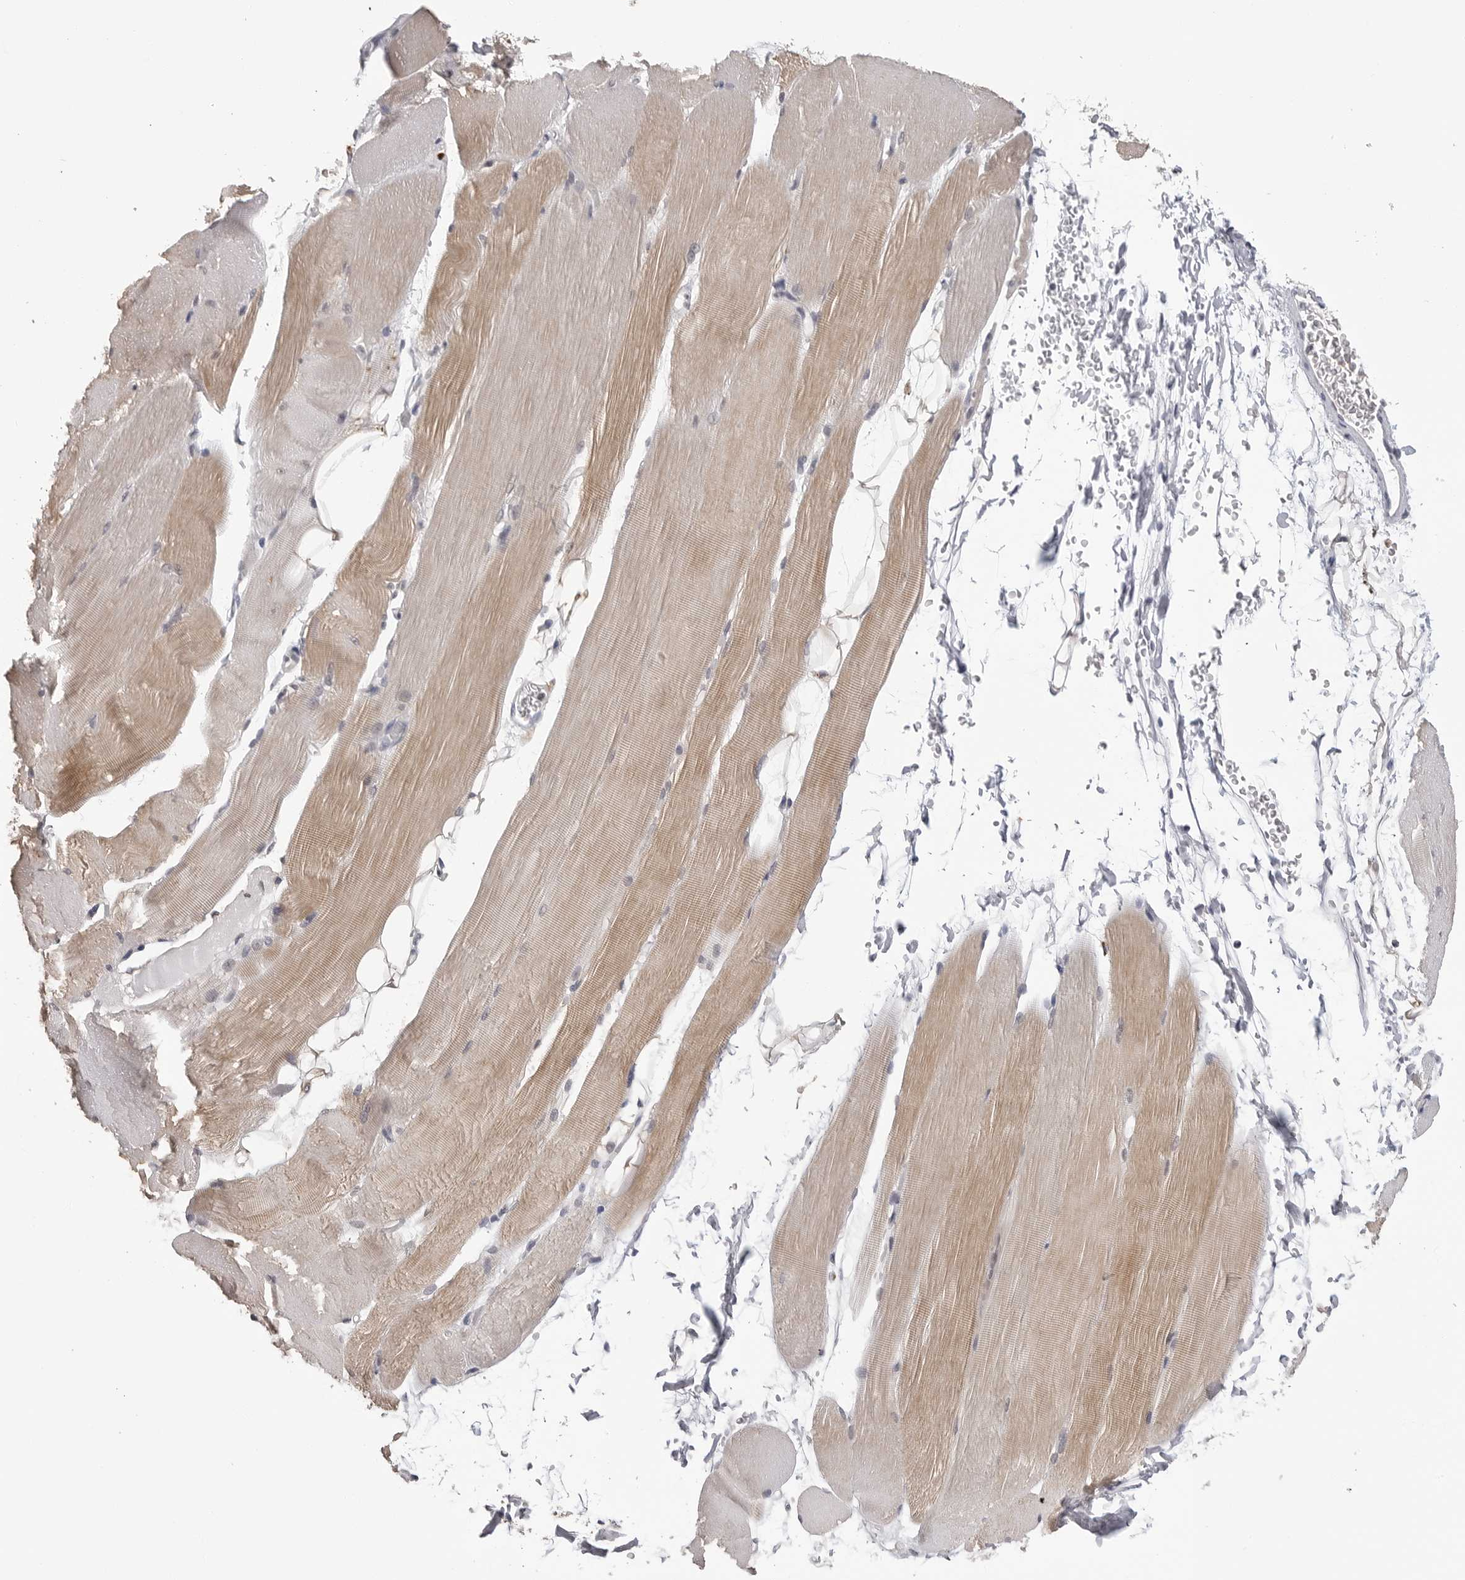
{"staining": {"intensity": "weak", "quantity": "25%-75%", "location": "cytoplasmic/membranous"}, "tissue": "skeletal muscle", "cell_type": "Myocytes", "image_type": "normal", "snomed": [{"axis": "morphology", "description": "Normal tissue, NOS"}, {"axis": "topography", "description": "Skeletal muscle"}, {"axis": "topography", "description": "Parathyroid gland"}], "caption": "Protein staining of unremarkable skeletal muscle demonstrates weak cytoplasmic/membranous expression in about 25%-75% of myocytes.", "gene": "CDK20", "patient": {"sex": "female", "age": 37}}